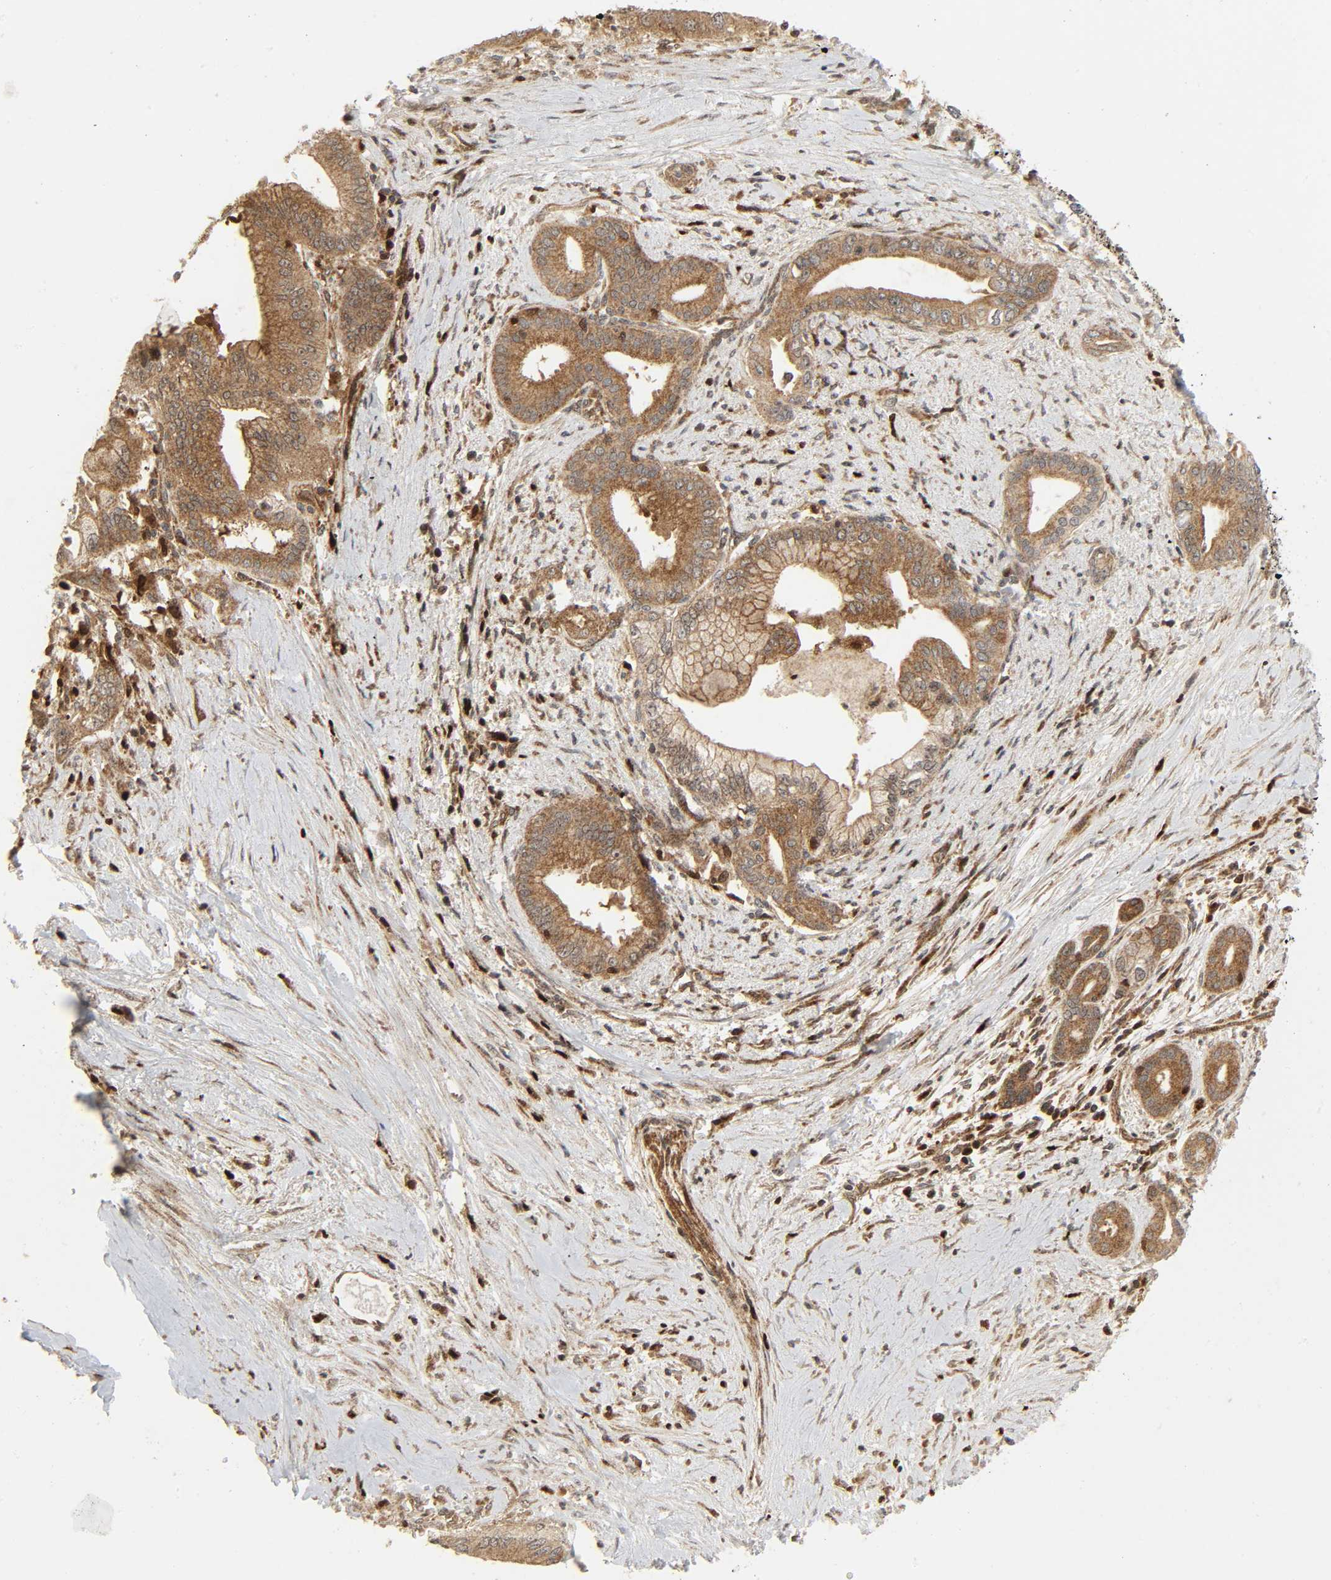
{"staining": {"intensity": "moderate", "quantity": ">75%", "location": "cytoplasmic/membranous"}, "tissue": "pancreatic cancer", "cell_type": "Tumor cells", "image_type": "cancer", "snomed": [{"axis": "morphology", "description": "Adenocarcinoma, NOS"}, {"axis": "topography", "description": "Pancreas"}], "caption": "High-power microscopy captured an IHC micrograph of adenocarcinoma (pancreatic), revealing moderate cytoplasmic/membranous positivity in about >75% of tumor cells. Using DAB (3,3'-diaminobenzidine) (brown) and hematoxylin (blue) stains, captured at high magnification using brightfield microscopy.", "gene": "CHUK", "patient": {"sex": "male", "age": 59}}